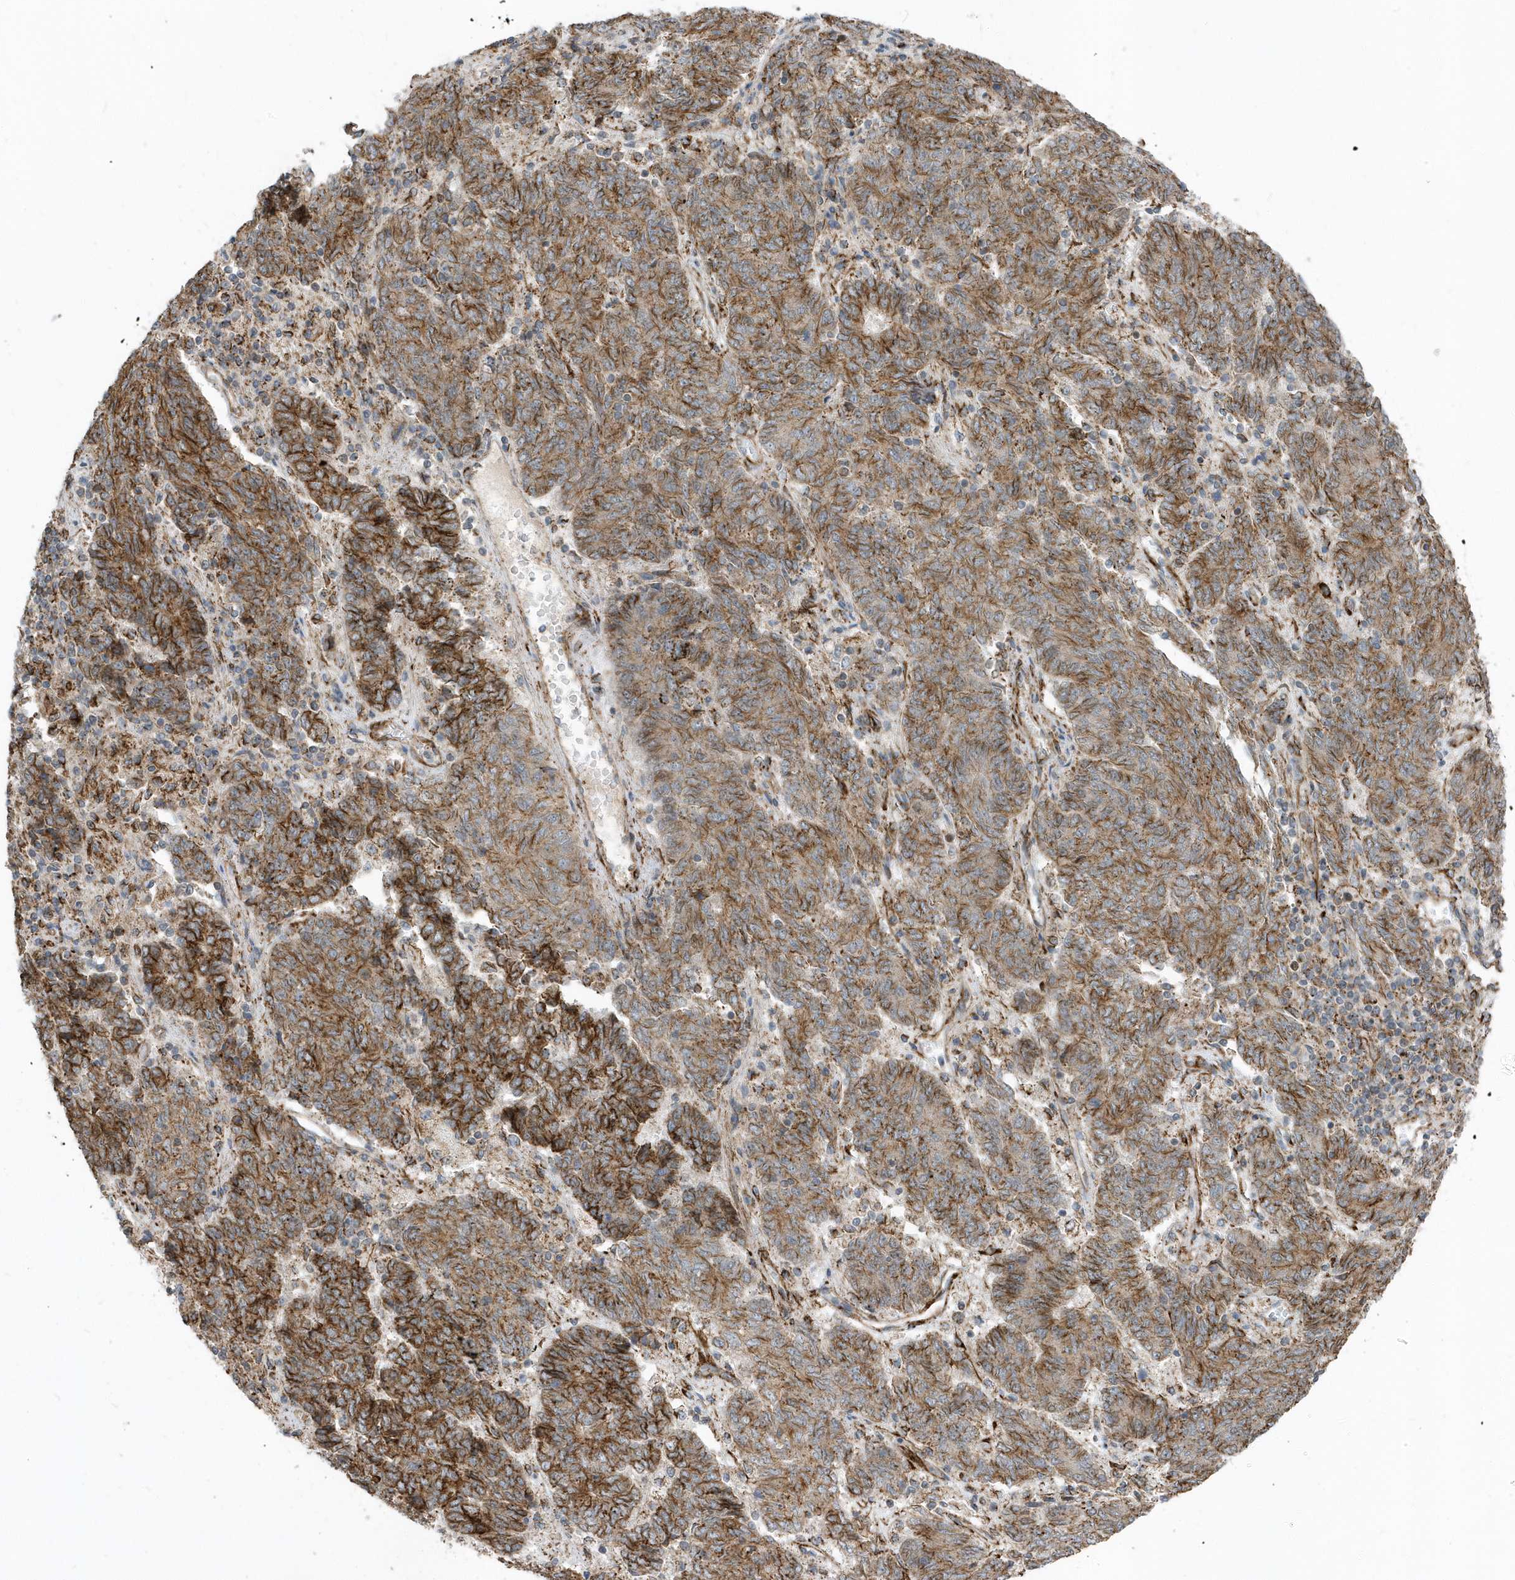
{"staining": {"intensity": "moderate", "quantity": ">75%", "location": "cytoplasmic/membranous"}, "tissue": "endometrial cancer", "cell_type": "Tumor cells", "image_type": "cancer", "snomed": [{"axis": "morphology", "description": "Adenocarcinoma, NOS"}, {"axis": "topography", "description": "Endometrium"}], "caption": "Human endometrial cancer (adenocarcinoma) stained with a protein marker displays moderate staining in tumor cells.", "gene": "HRH4", "patient": {"sex": "female", "age": 80}}